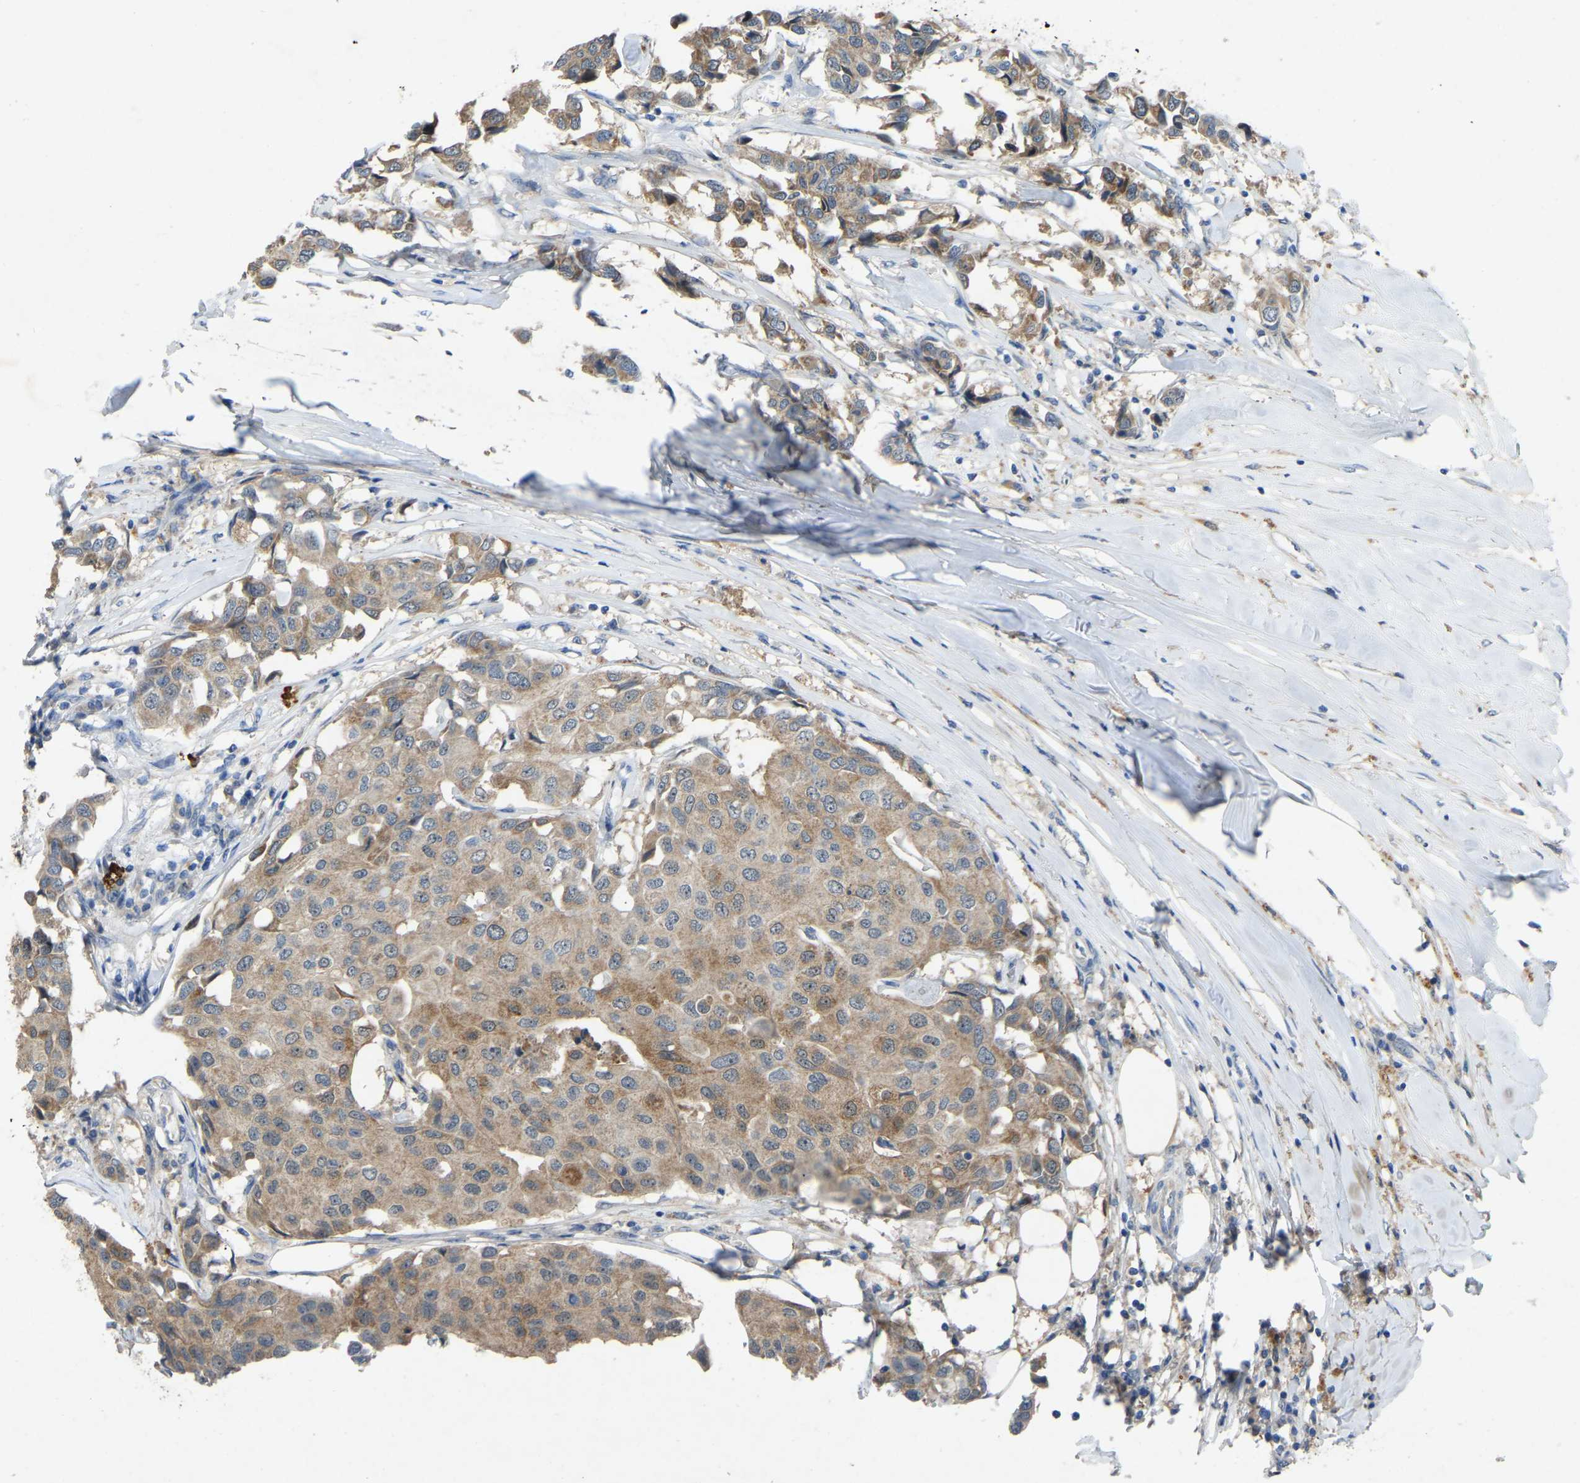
{"staining": {"intensity": "moderate", "quantity": ">75%", "location": "cytoplasmic/membranous"}, "tissue": "breast cancer", "cell_type": "Tumor cells", "image_type": "cancer", "snomed": [{"axis": "morphology", "description": "Duct carcinoma"}, {"axis": "topography", "description": "Breast"}], "caption": "Invasive ductal carcinoma (breast) stained with a protein marker shows moderate staining in tumor cells.", "gene": "FHIT", "patient": {"sex": "female", "age": 80}}